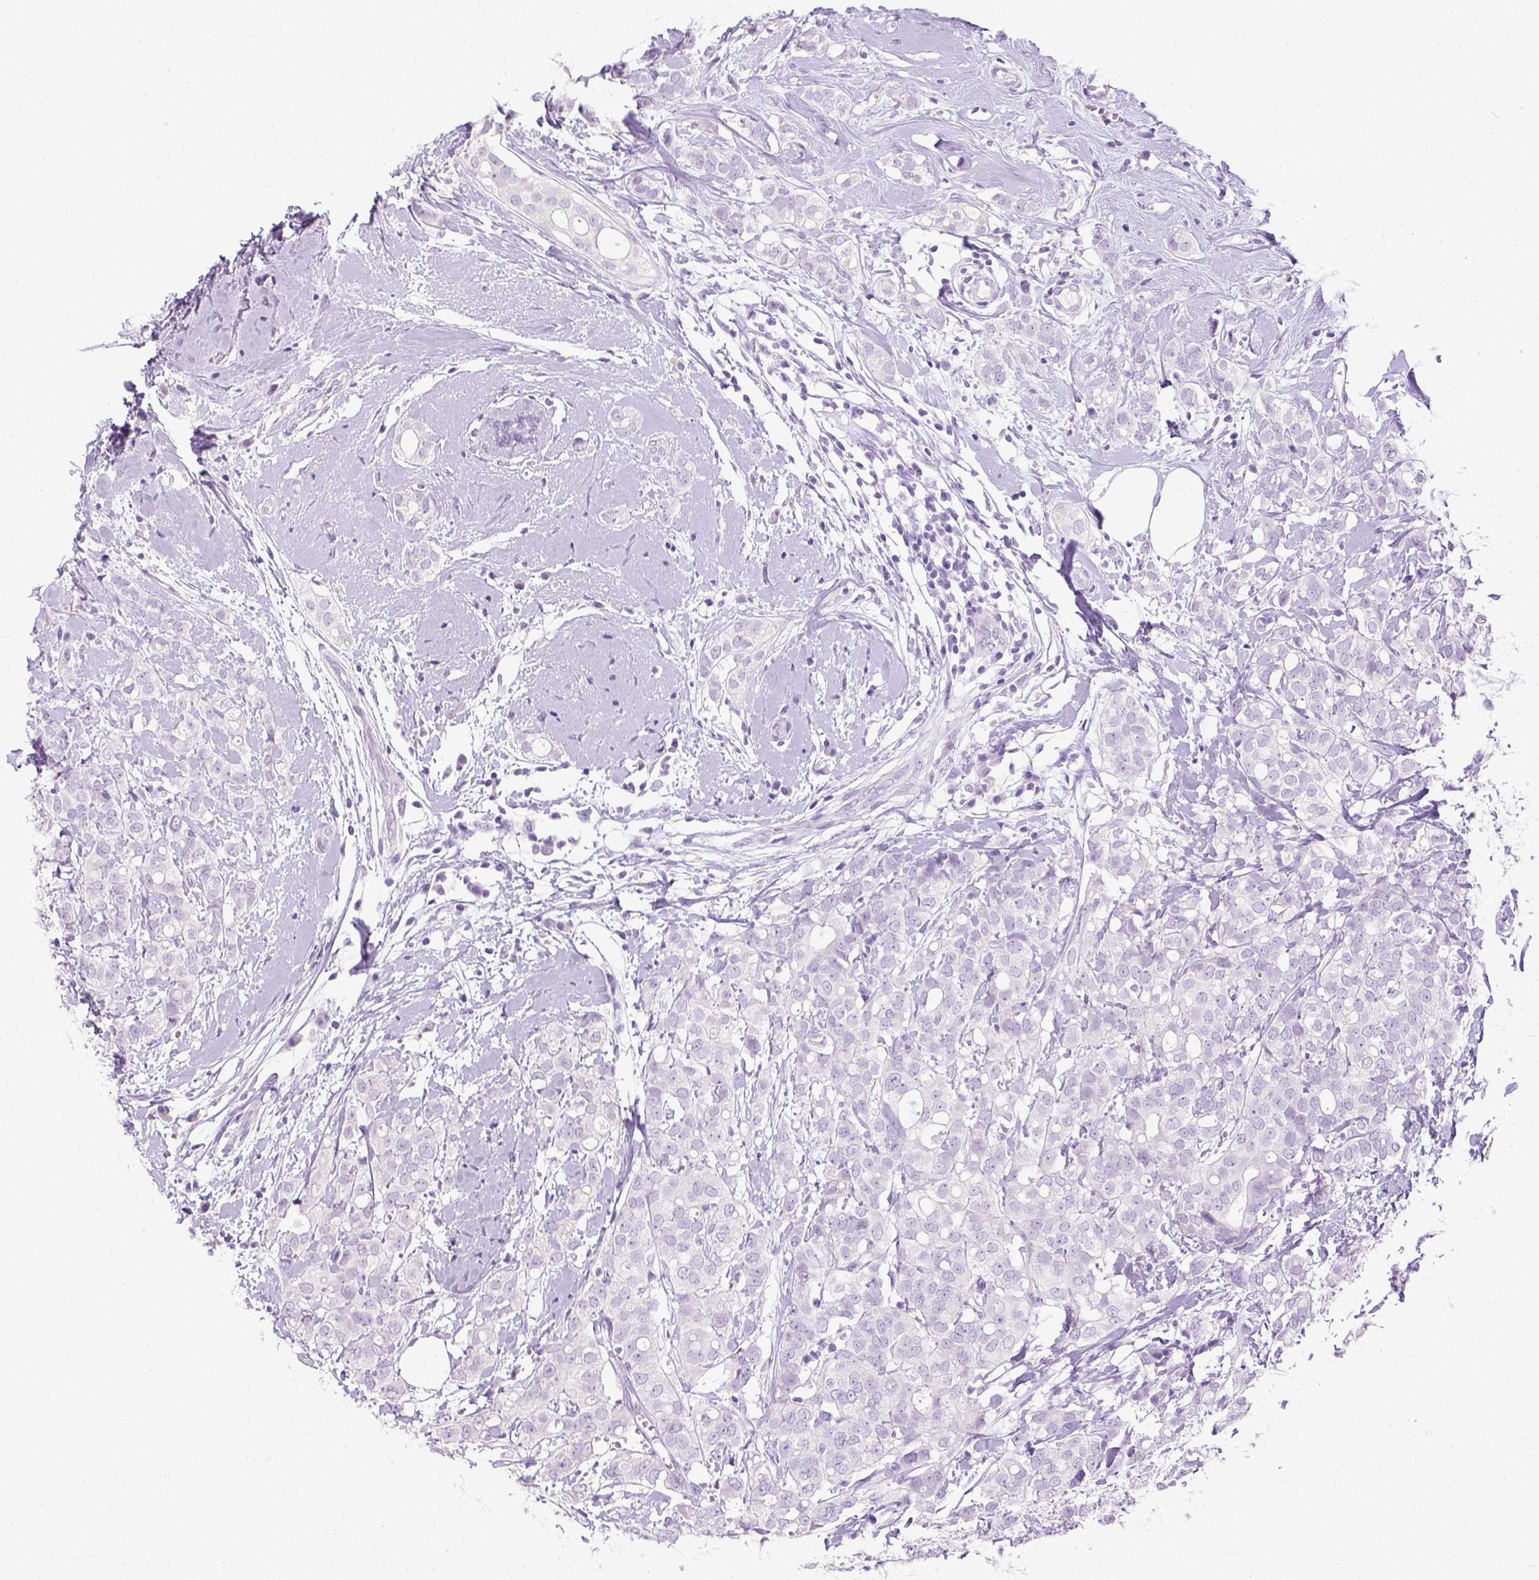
{"staining": {"intensity": "negative", "quantity": "none", "location": "none"}, "tissue": "breast cancer", "cell_type": "Tumor cells", "image_type": "cancer", "snomed": [{"axis": "morphology", "description": "Duct carcinoma"}, {"axis": "topography", "description": "Breast"}], "caption": "Tumor cells are negative for protein expression in human breast cancer (invasive ductal carcinoma).", "gene": "LGSN", "patient": {"sex": "female", "age": 40}}